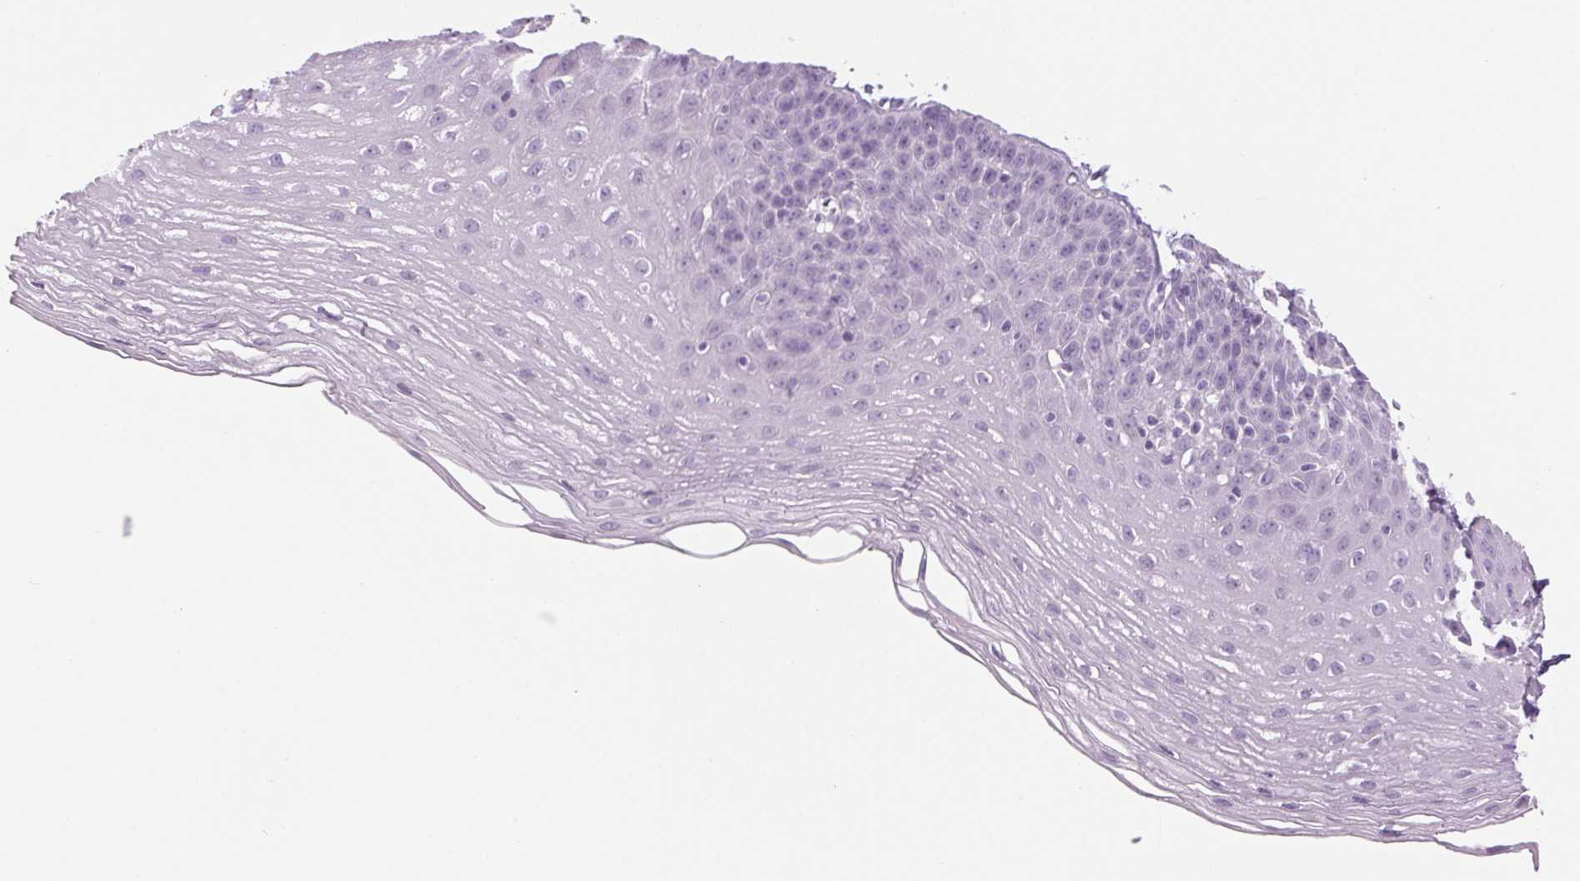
{"staining": {"intensity": "negative", "quantity": "none", "location": "none"}, "tissue": "esophagus", "cell_type": "Squamous epithelial cells", "image_type": "normal", "snomed": [{"axis": "morphology", "description": "Normal tissue, NOS"}, {"axis": "topography", "description": "Esophagus"}], "caption": "DAB (3,3'-diaminobenzidine) immunohistochemical staining of unremarkable esophagus displays no significant staining in squamous epithelial cells.", "gene": "LRP2", "patient": {"sex": "female", "age": 81}}